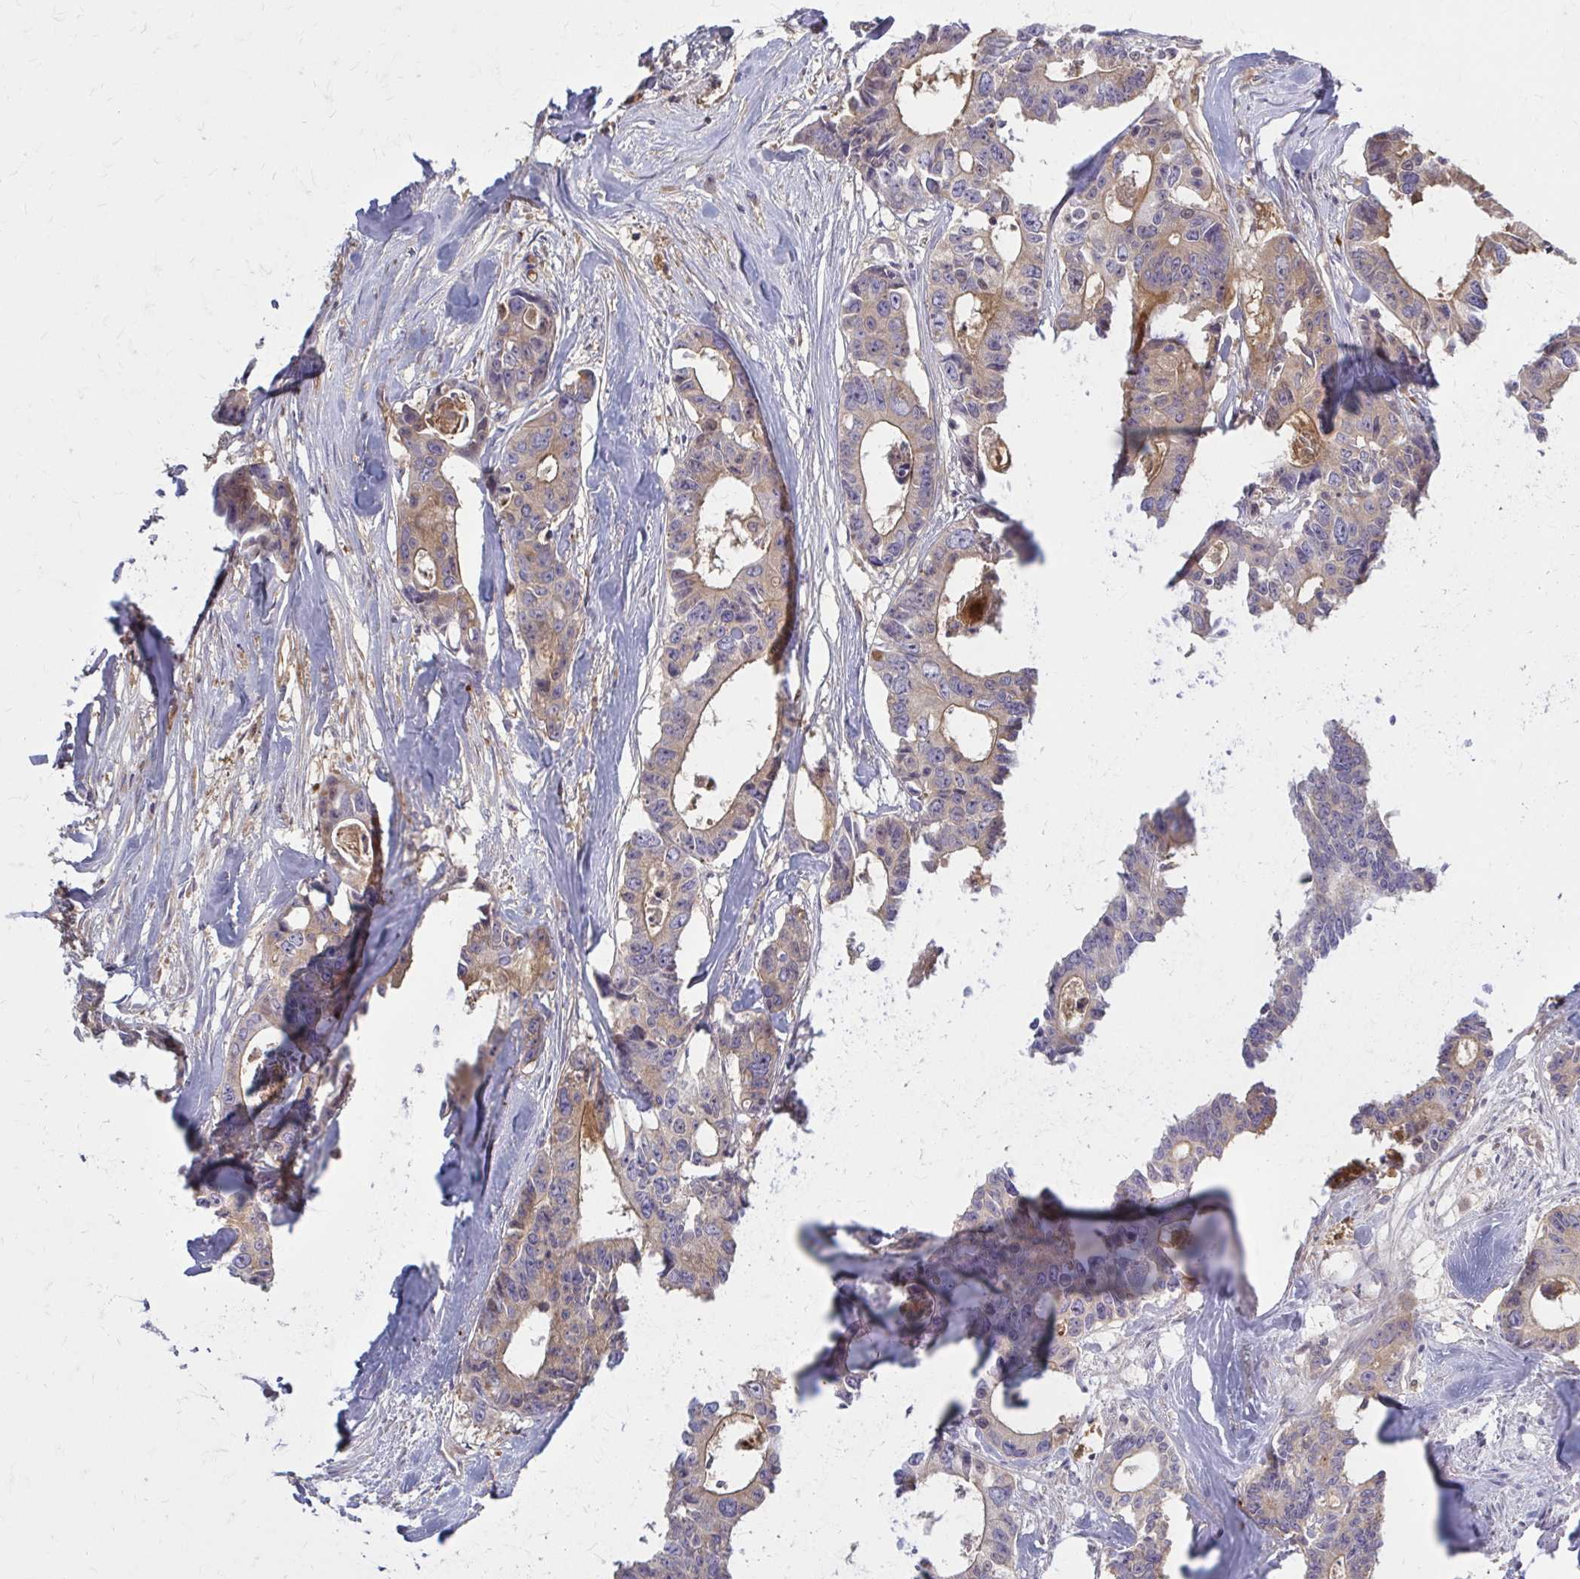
{"staining": {"intensity": "weak", "quantity": "25%-75%", "location": "cytoplasmic/membranous"}, "tissue": "colorectal cancer", "cell_type": "Tumor cells", "image_type": "cancer", "snomed": [{"axis": "morphology", "description": "Adenocarcinoma, NOS"}, {"axis": "topography", "description": "Rectum"}], "caption": "Brown immunohistochemical staining in colorectal cancer (adenocarcinoma) demonstrates weak cytoplasmic/membranous staining in about 25%-75% of tumor cells. (Stains: DAB (3,3'-diaminobenzidine) in brown, nuclei in blue, Microscopy: brightfield microscopy at high magnification).", "gene": "SERPIND1", "patient": {"sex": "male", "age": 57}}